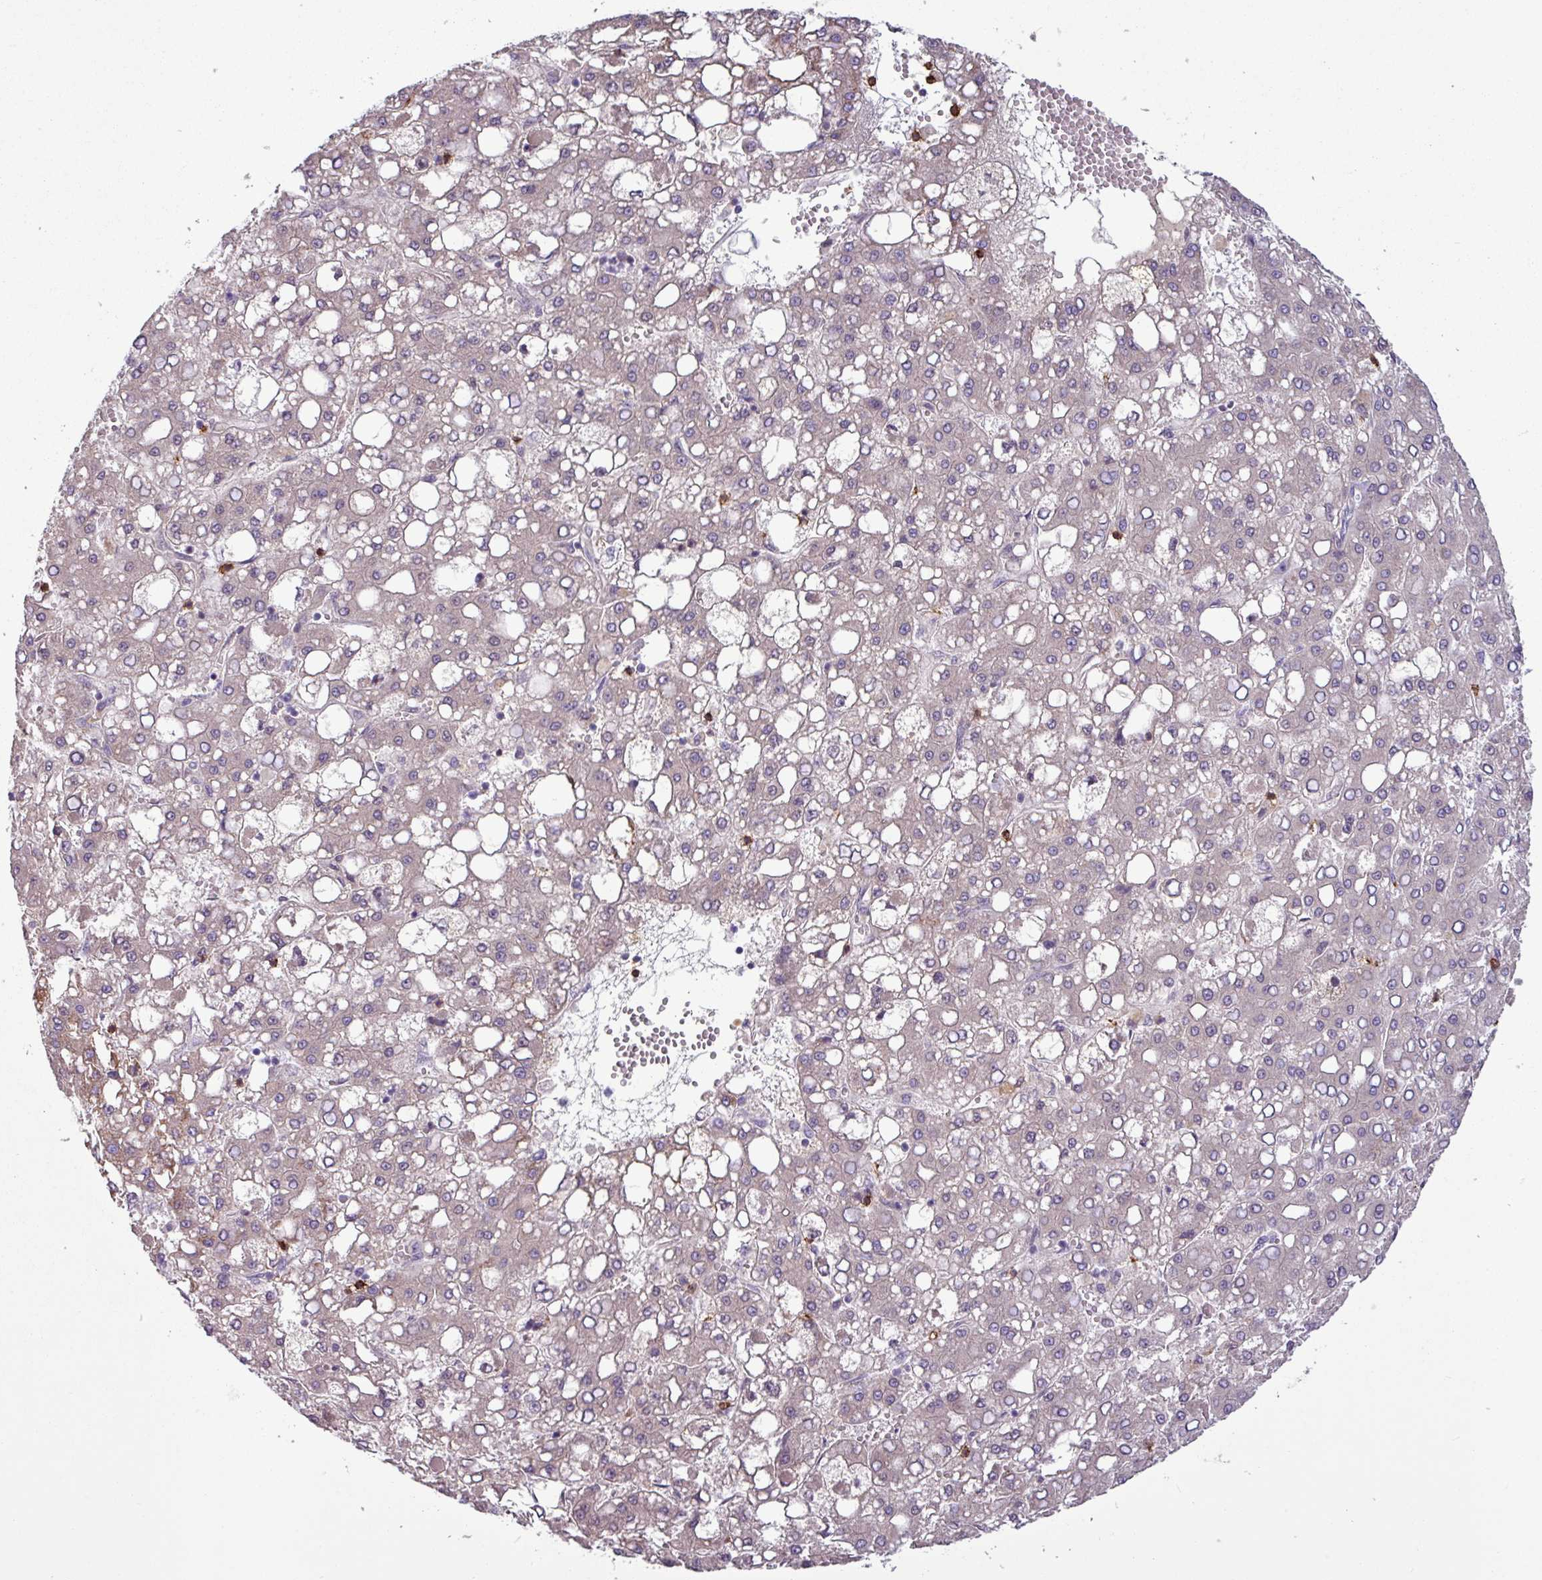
{"staining": {"intensity": "moderate", "quantity": "<25%", "location": "cytoplasmic/membranous"}, "tissue": "liver cancer", "cell_type": "Tumor cells", "image_type": "cancer", "snomed": [{"axis": "morphology", "description": "Carcinoma, Hepatocellular, NOS"}, {"axis": "topography", "description": "Liver"}], "caption": "High-power microscopy captured an immunohistochemistry (IHC) micrograph of hepatocellular carcinoma (liver), revealing moderate cytoplasmic/membranous staining in about <25% of tumor cells. (Brightfield microscopy of DAB IHC at high magnification).", "gene": "CD8A", "patient": {"sex": "male", "age": 65}}